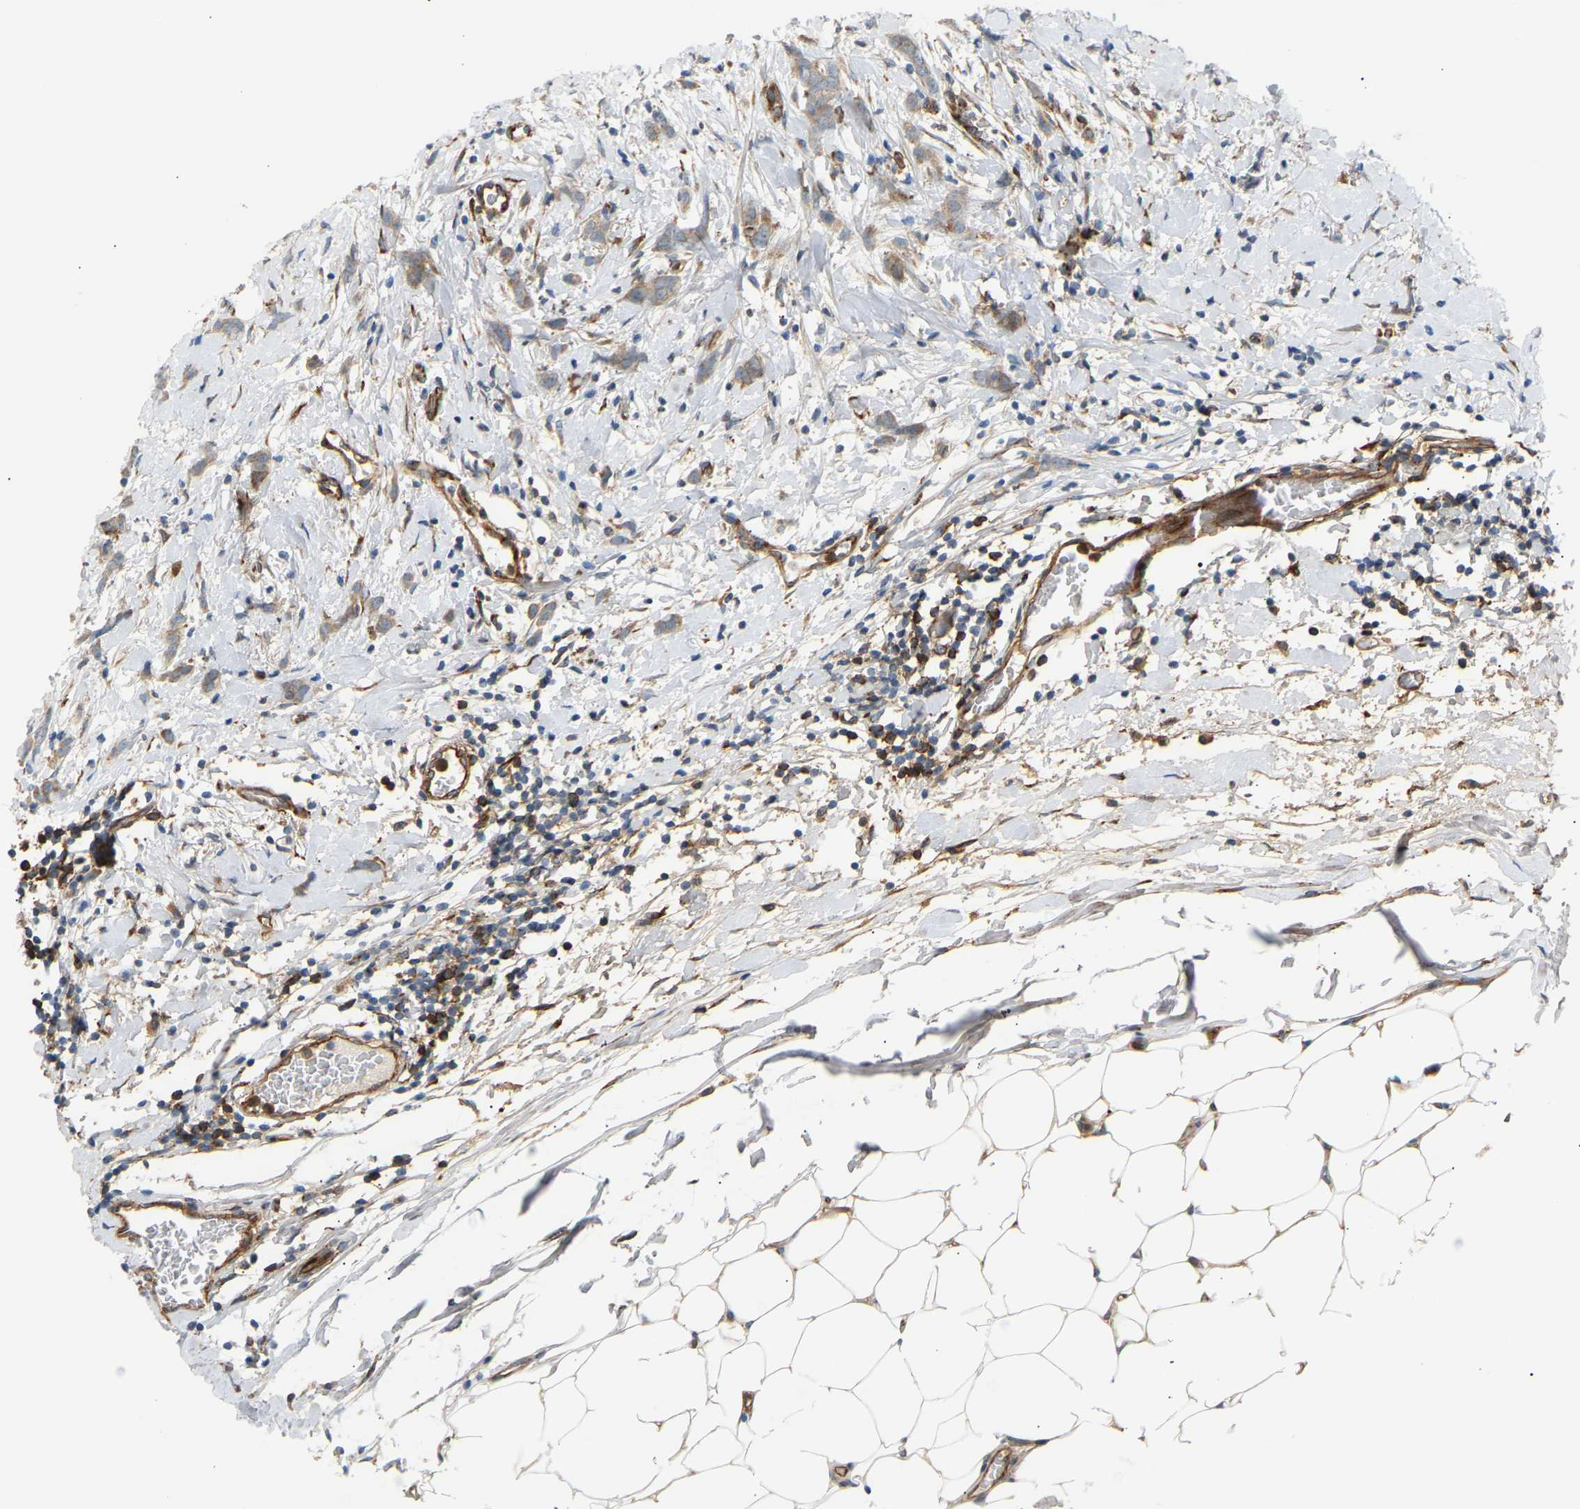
{"staining": {"intensity": "weak", "quantity": ">75%", "location": "cytoplasmic/membranous"}, "tissue": "breast cancer", "cell_type": "Tumor cells", "image_type": "cancer", "snomed": [{"axis": "morphology", "description": "Lobular carcinoma, in situ"}, {"axis": "morphology", "description": "Lobular carcinoma"}, {"axis": "topography", "description": "Breast"}], "caption": "There is low levels of weak cytoplasmic/membranous expression in tumor cells of breast cancer (lobular carcinoma in situ), as demonstrated by immunohistochemical staining (brown color).", "gene": "PLCG2", "patient": {"sex": "female", "age": 41}}